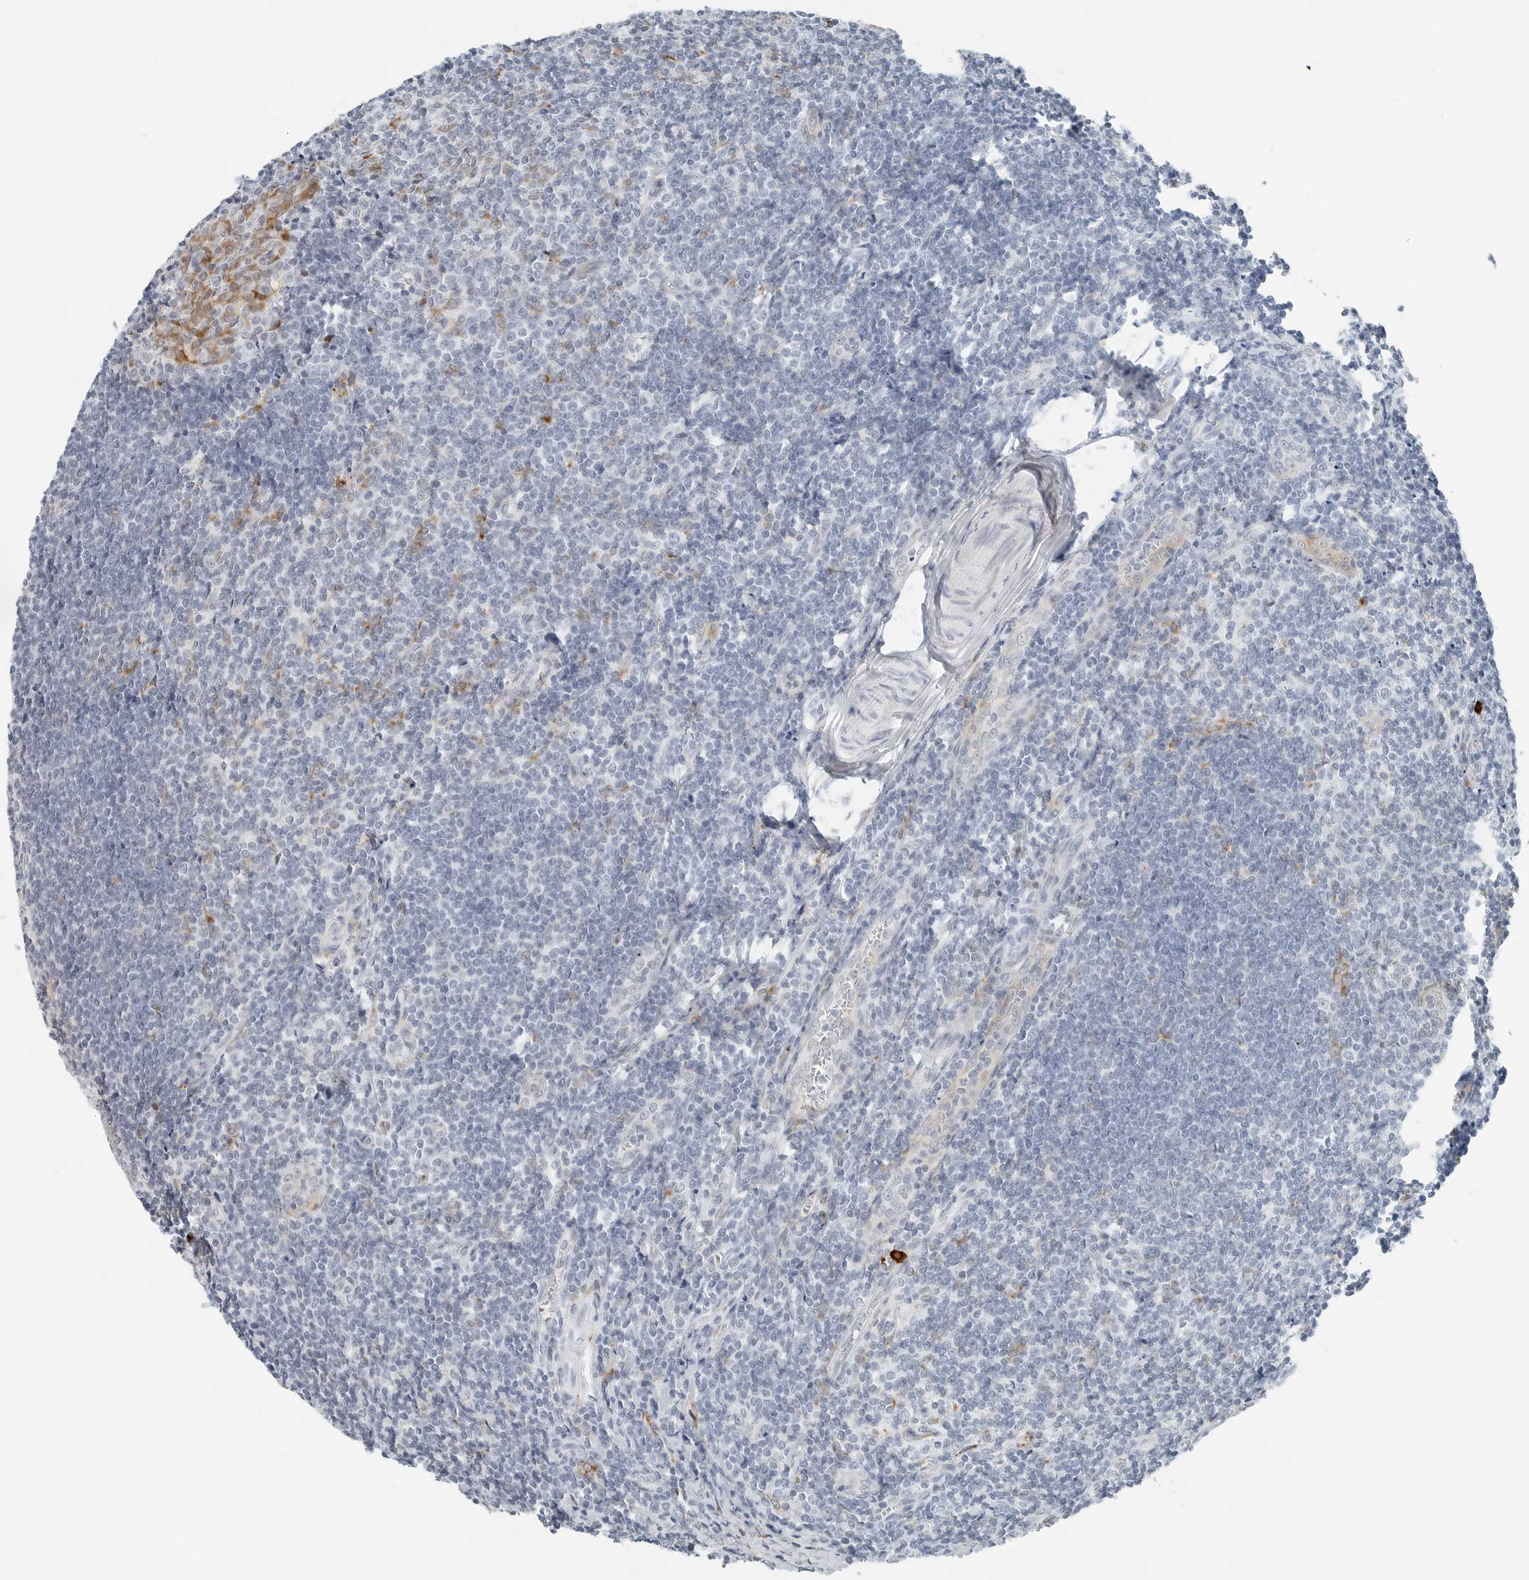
{"staining": {"intensity": "moderate", "quantity": "25%-75%", "location": "cytoplasmic/membranous"}, "tissue": "tonsil", "cell_type": "Germinal center cells", "image_type": "normal", "snomed": [{"axis": "morphology", "description": "Normal tissue, NOS"}, {"axis": "topography", "description": "Tonsil"}], "caption": "Immunohistochemistry photomicrograph of normal tonsil: human tonsil stained using immunohistochemistry exhibits medium levels of moderate protein expression localized specifically in the cytoplasmic/membranous of germinal center cells, appearing as a cytoplasmic/membranous brown color.", "gene": "P4HA2", "patient": {"sex": "male", "age": 27}}